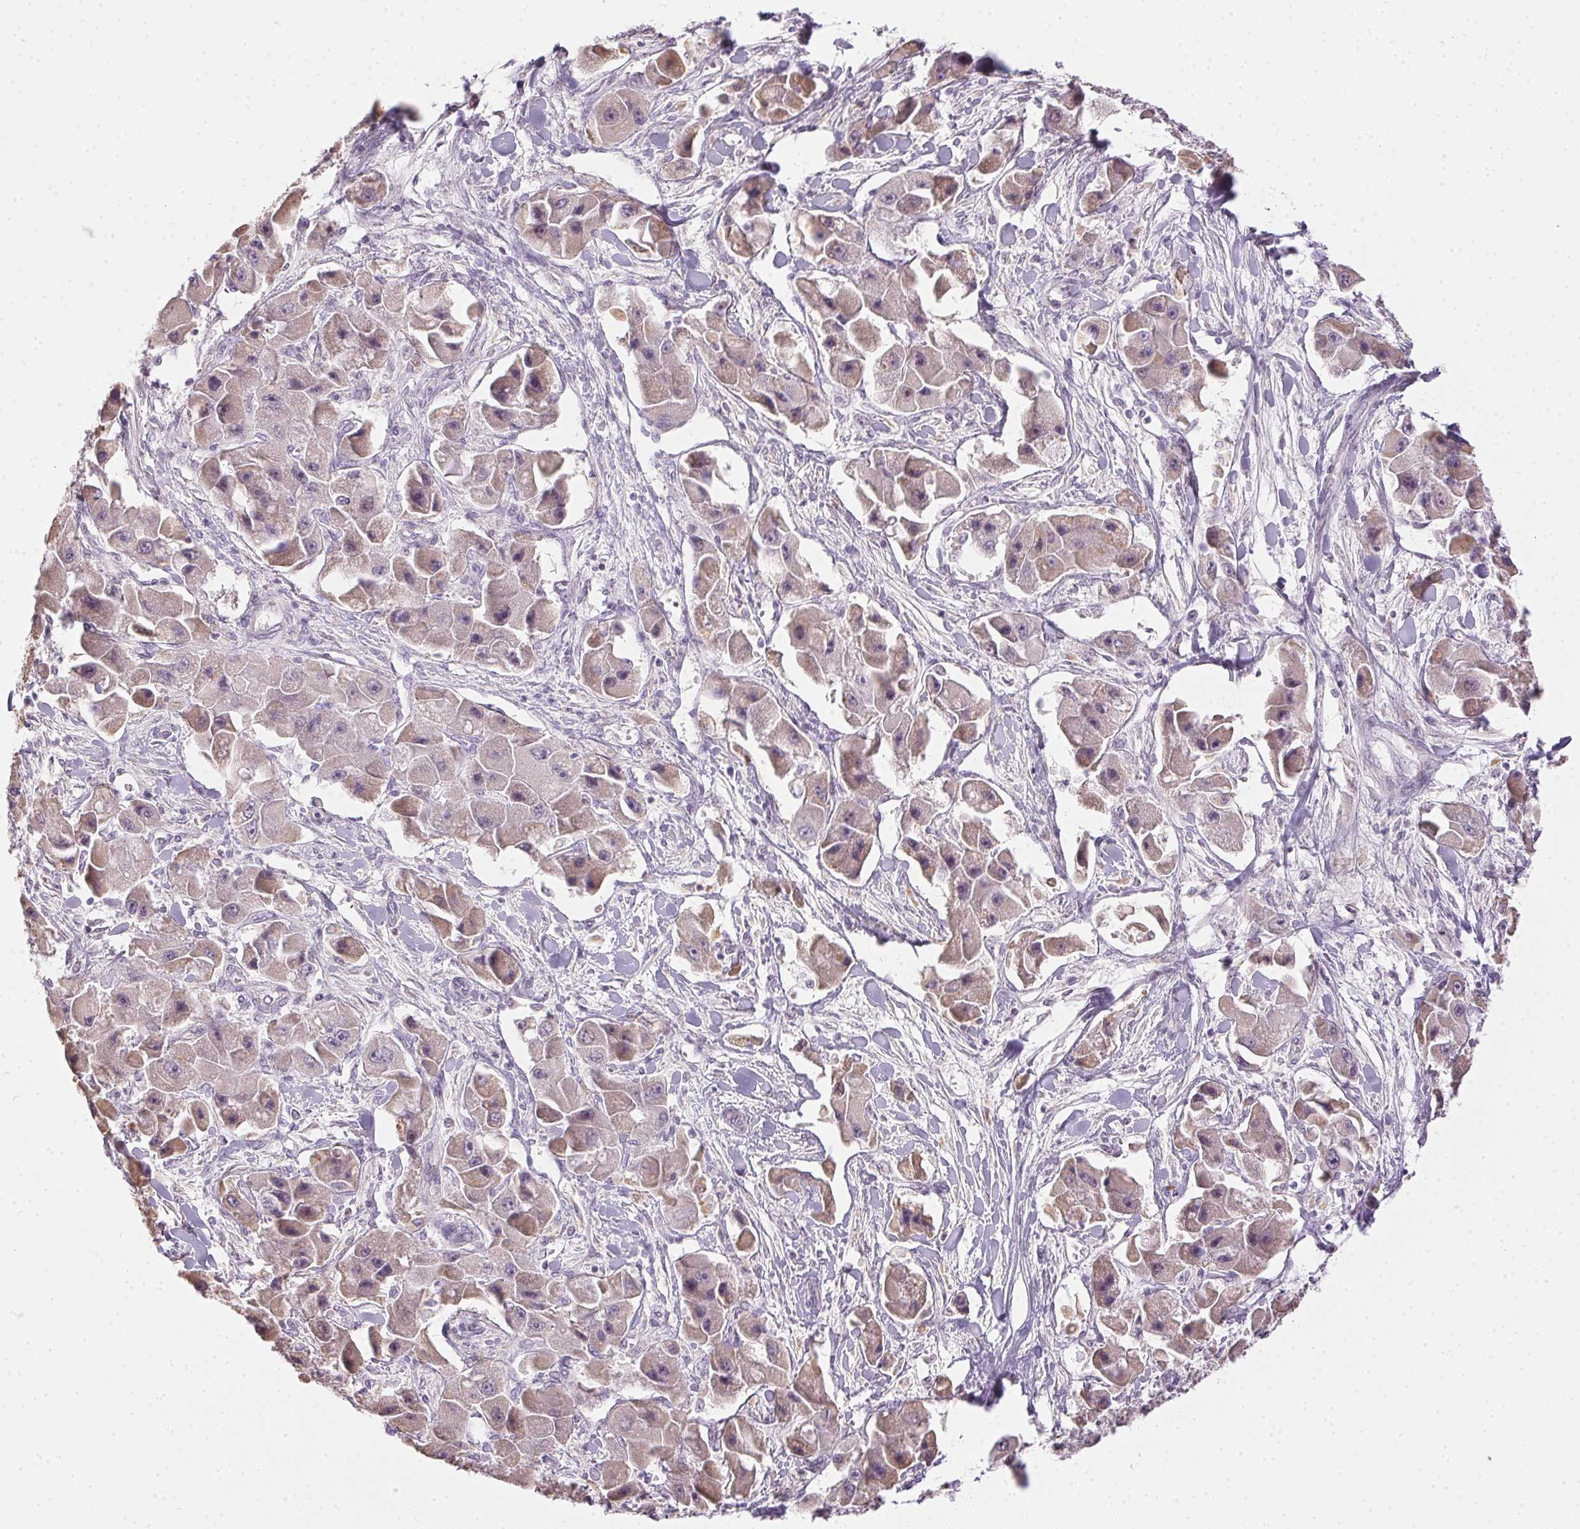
{"staining": {"intensity": "weak", "quantity": "25%-75%", "location": "cytoplasmic/membranous"}, "tissue": "liver cancer", "cell_type": "Tumor cells", "image_type": "cancer", "snomed": [{"axis": "morphology", "description": "Carcinoma, Hepatocellular, NOS"}, {"axis": "topography", "description": "Liver"}], "caption": "Immunohistochemical staining of human hepatocellular carcinoma (liver) shows low levels of weak cytoplasmic/membranous expression in about 25%-75% of tumor cells.", "gene": "CTCFL", "patient": {"sex": "male", "age": 24}}